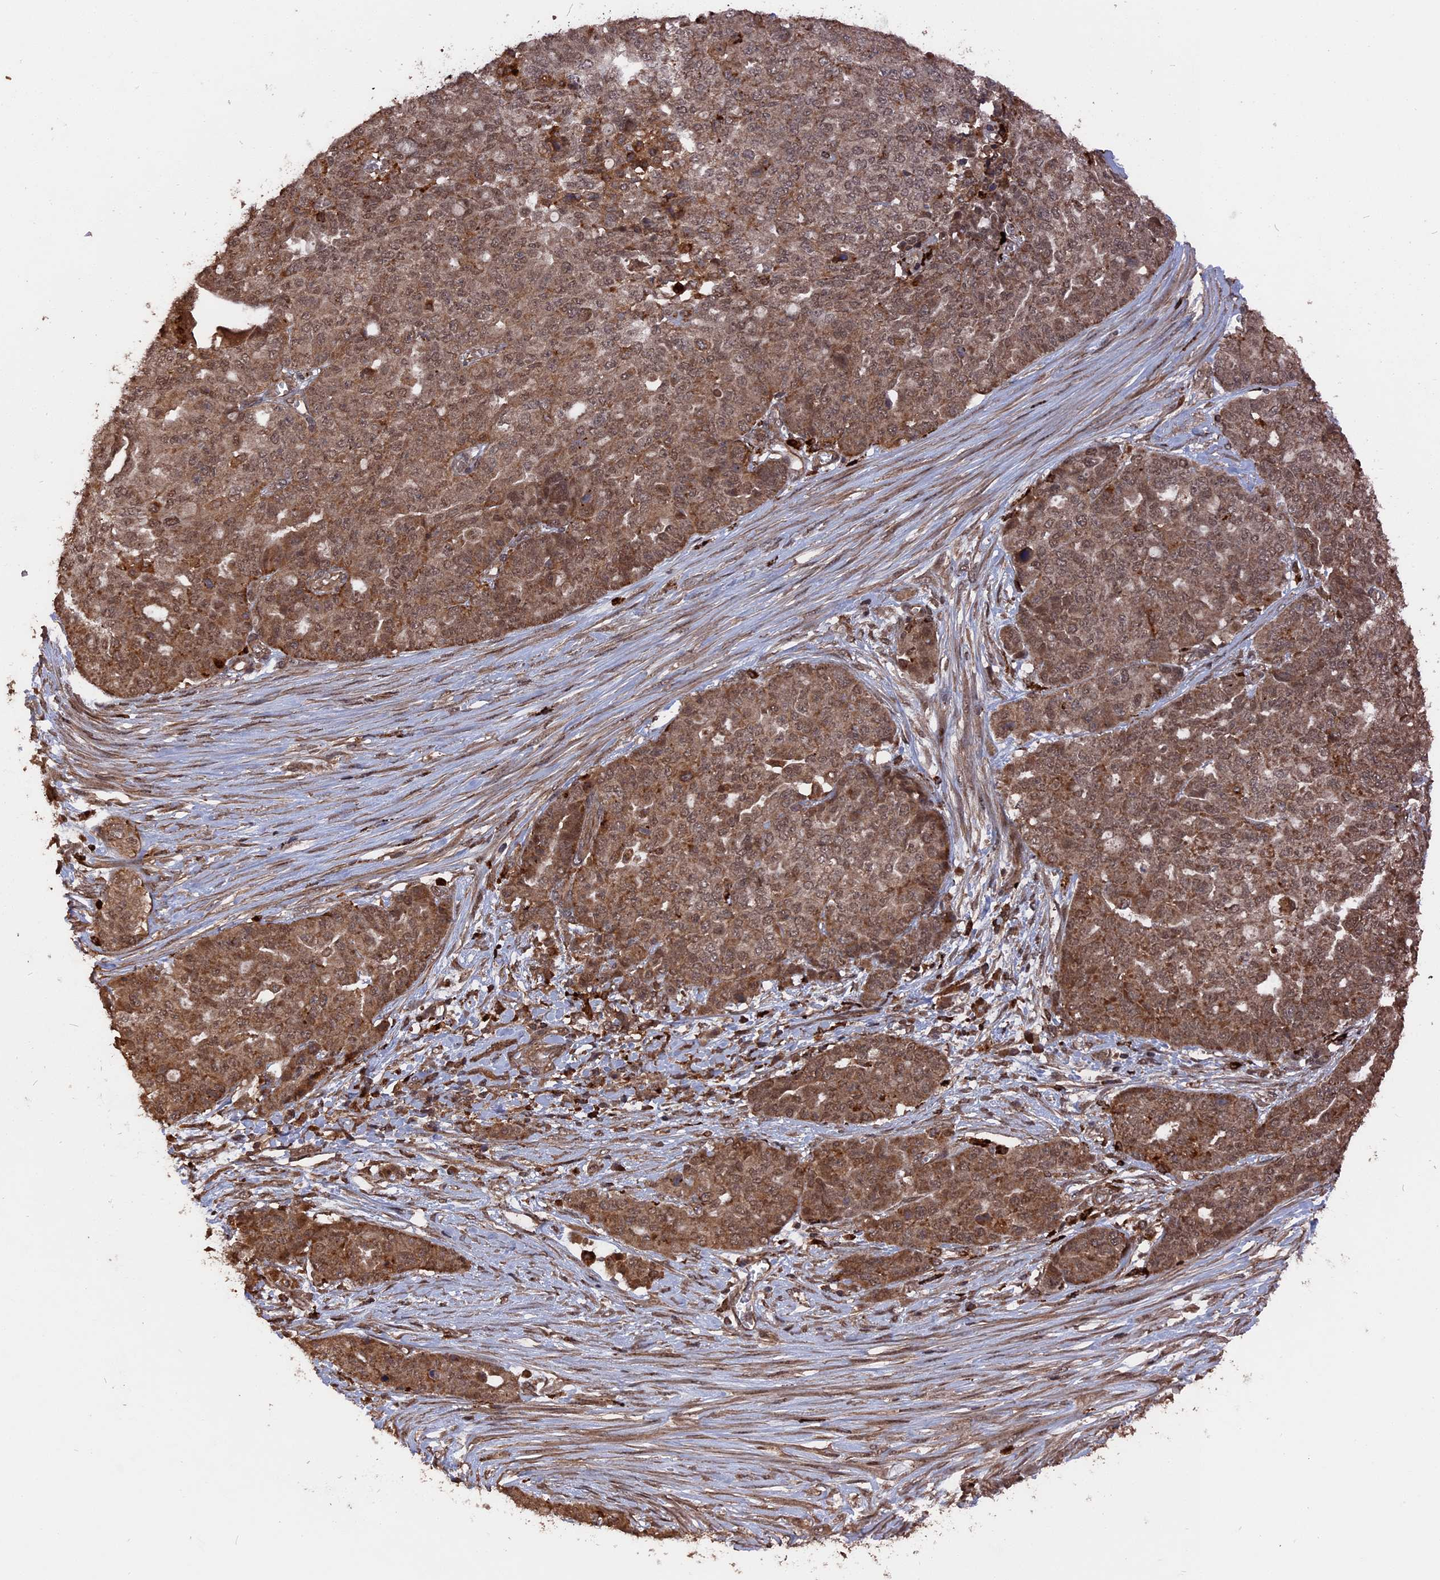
{"staining": {"intensity": "moderate", "quantity": ">75%", "location": "cytoplasmic/membranous,nuclear"}, "tissue": "ovarian cancer", "cell_type": "Tumor cells", "image_type": "cancer", "snomed": [{"axis": "morphology", "description": "Cystadenocarcinoma, serous, NOS"}, {"axis": "topography", "description": "Soft tissue"}, {"axis": "topography", "description": "Ovary"}], "caption": "Protein staining of ovarian cancer (serous cystadenocarcinoma) tissue demonstrates moderate cytoplasmic/membranous and nuclear expression in about >75% of tumor cells. Nuclei are stained in blue.", "gene": "TELO2", "patient": {"sex": "female", "age": 57}}